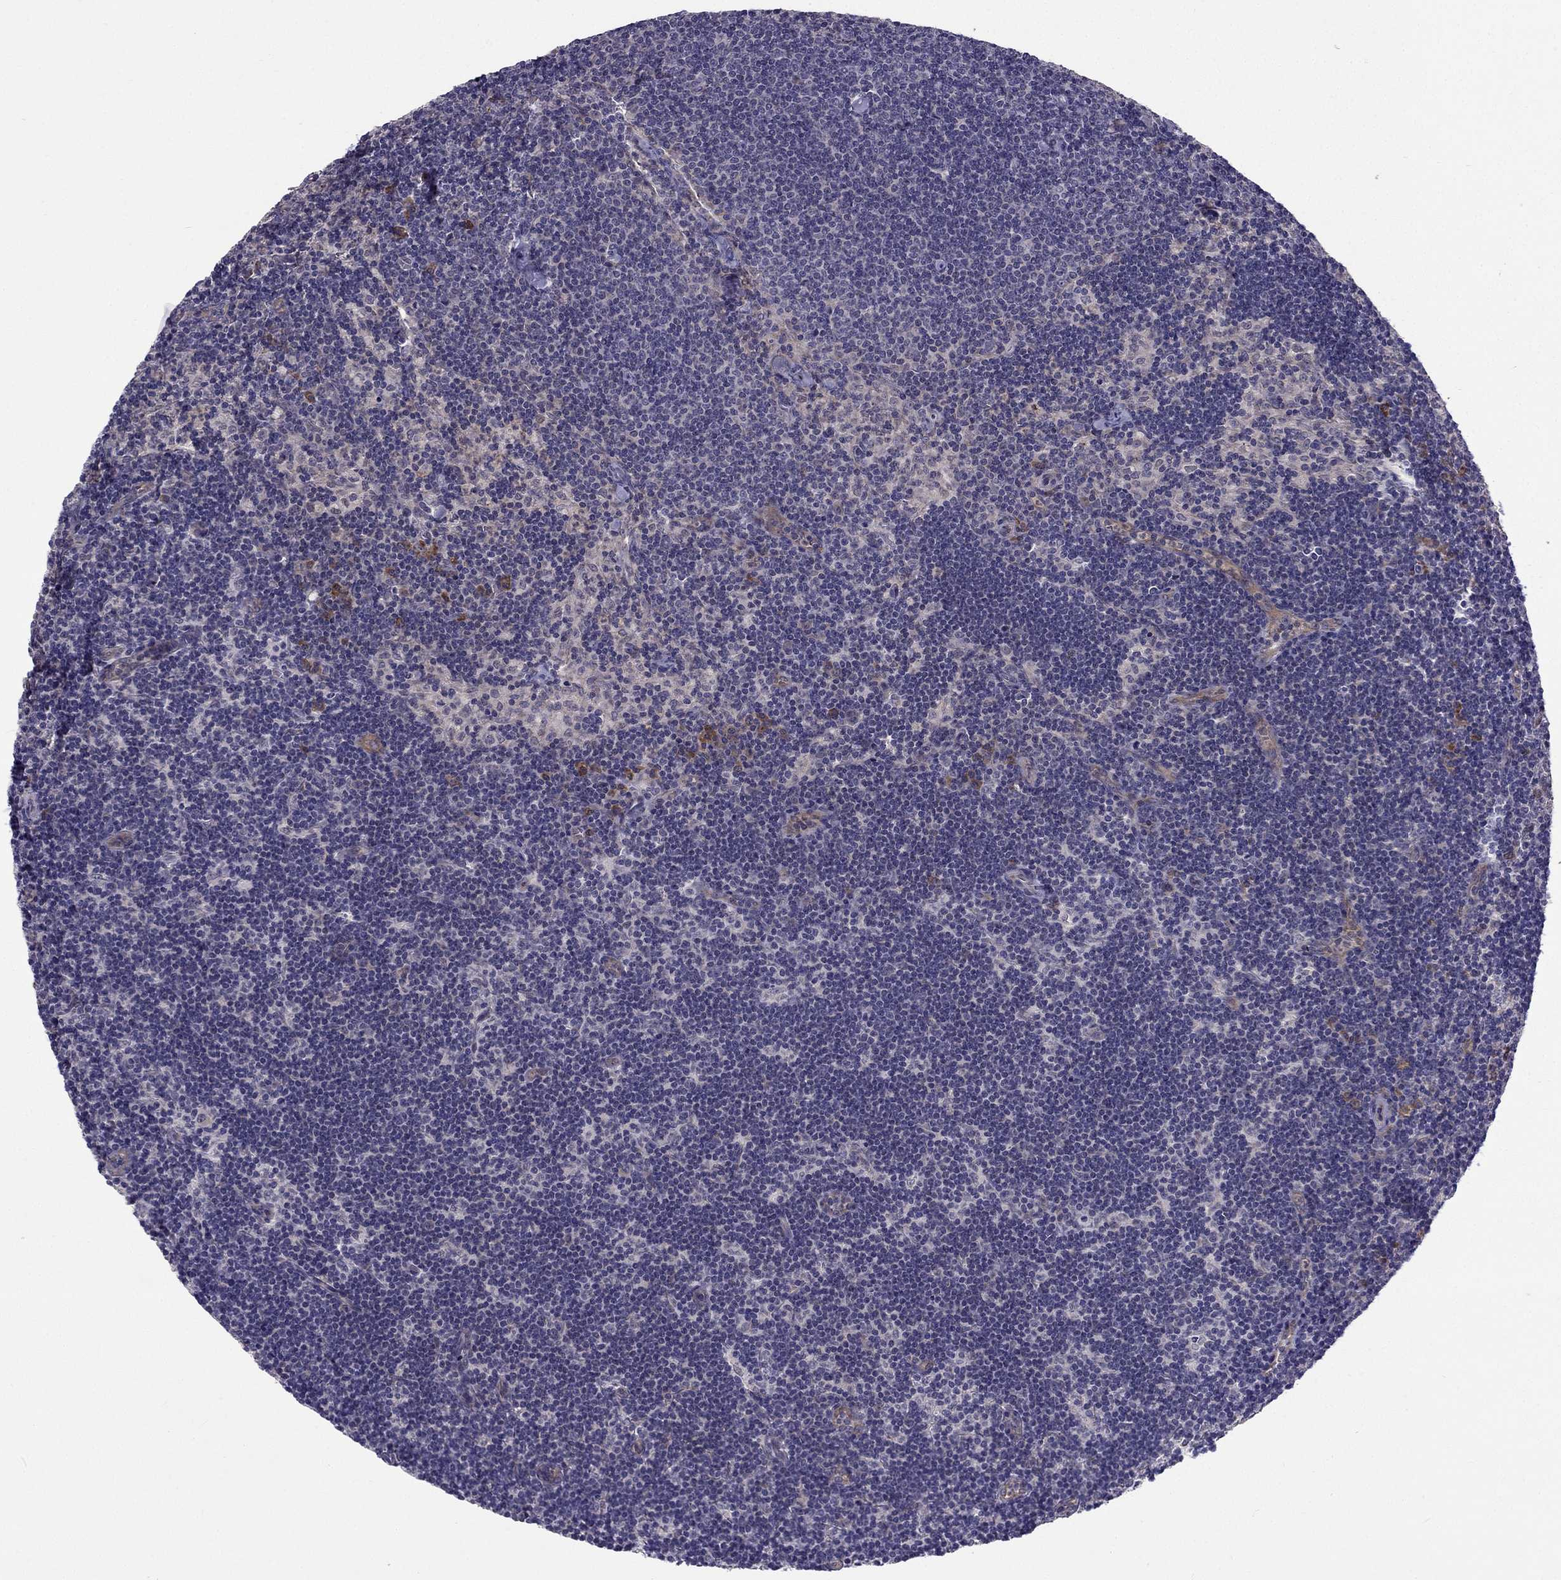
{"staining": {"intensity": "negative", "quantity": "none", "location": "none"}, "tissue": "lymph node", "cell_type": "Germinal center cells", "image_type": "normal", "snomed": [{"axis": "morphology", "description": "Normal tissue, NOS"}, {"axis": "topography", "description": "Lymph node"}], "caption": "Immunohistochemistry (IHC) micrograph of benign human lymph node stained for a protein (brown), which shows no staining in germinal center cells.", "gene": "ARHGEF28", "patient": {"sex": "female", "age": 34}}